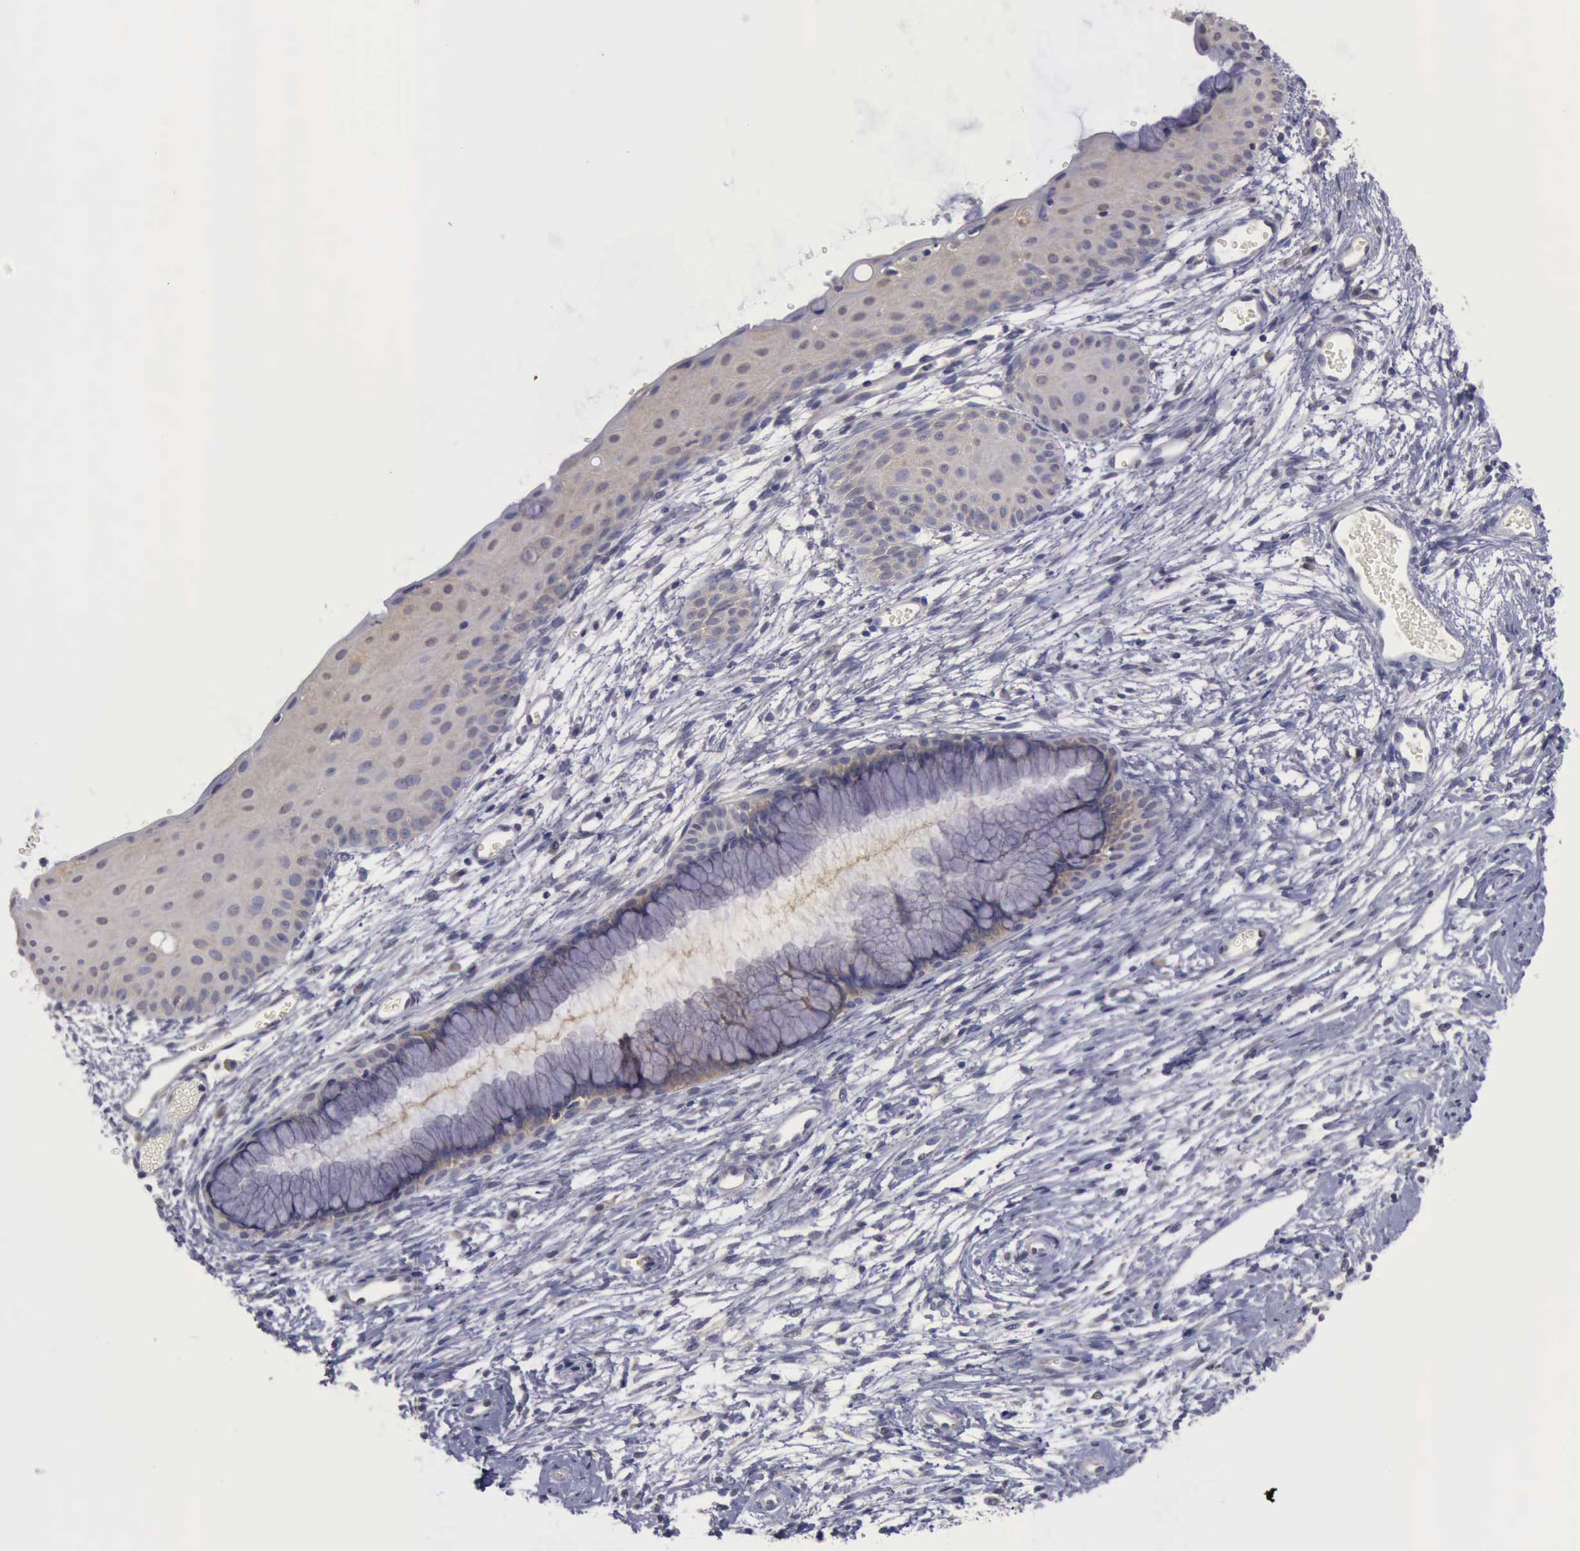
{"staining": {"intensity": "weak", "quantity": ">75%", "location": "cytoplasmic/membranous"}, "tissue": "cervix", "cell_type": "Glandular cells", "image_type": "normal", "snomed": [{"axis": "morphology", "description": "Normal tissue, NOS"}, {"axis": "topography", "description": "Cervix"}], "caption": "Weak cytoplasmic/membranous protein expression is seen in about >75% of glandular cells in cervix.", "gene": "PHKA1", "patient": {"sex": "female", "age": 39}}